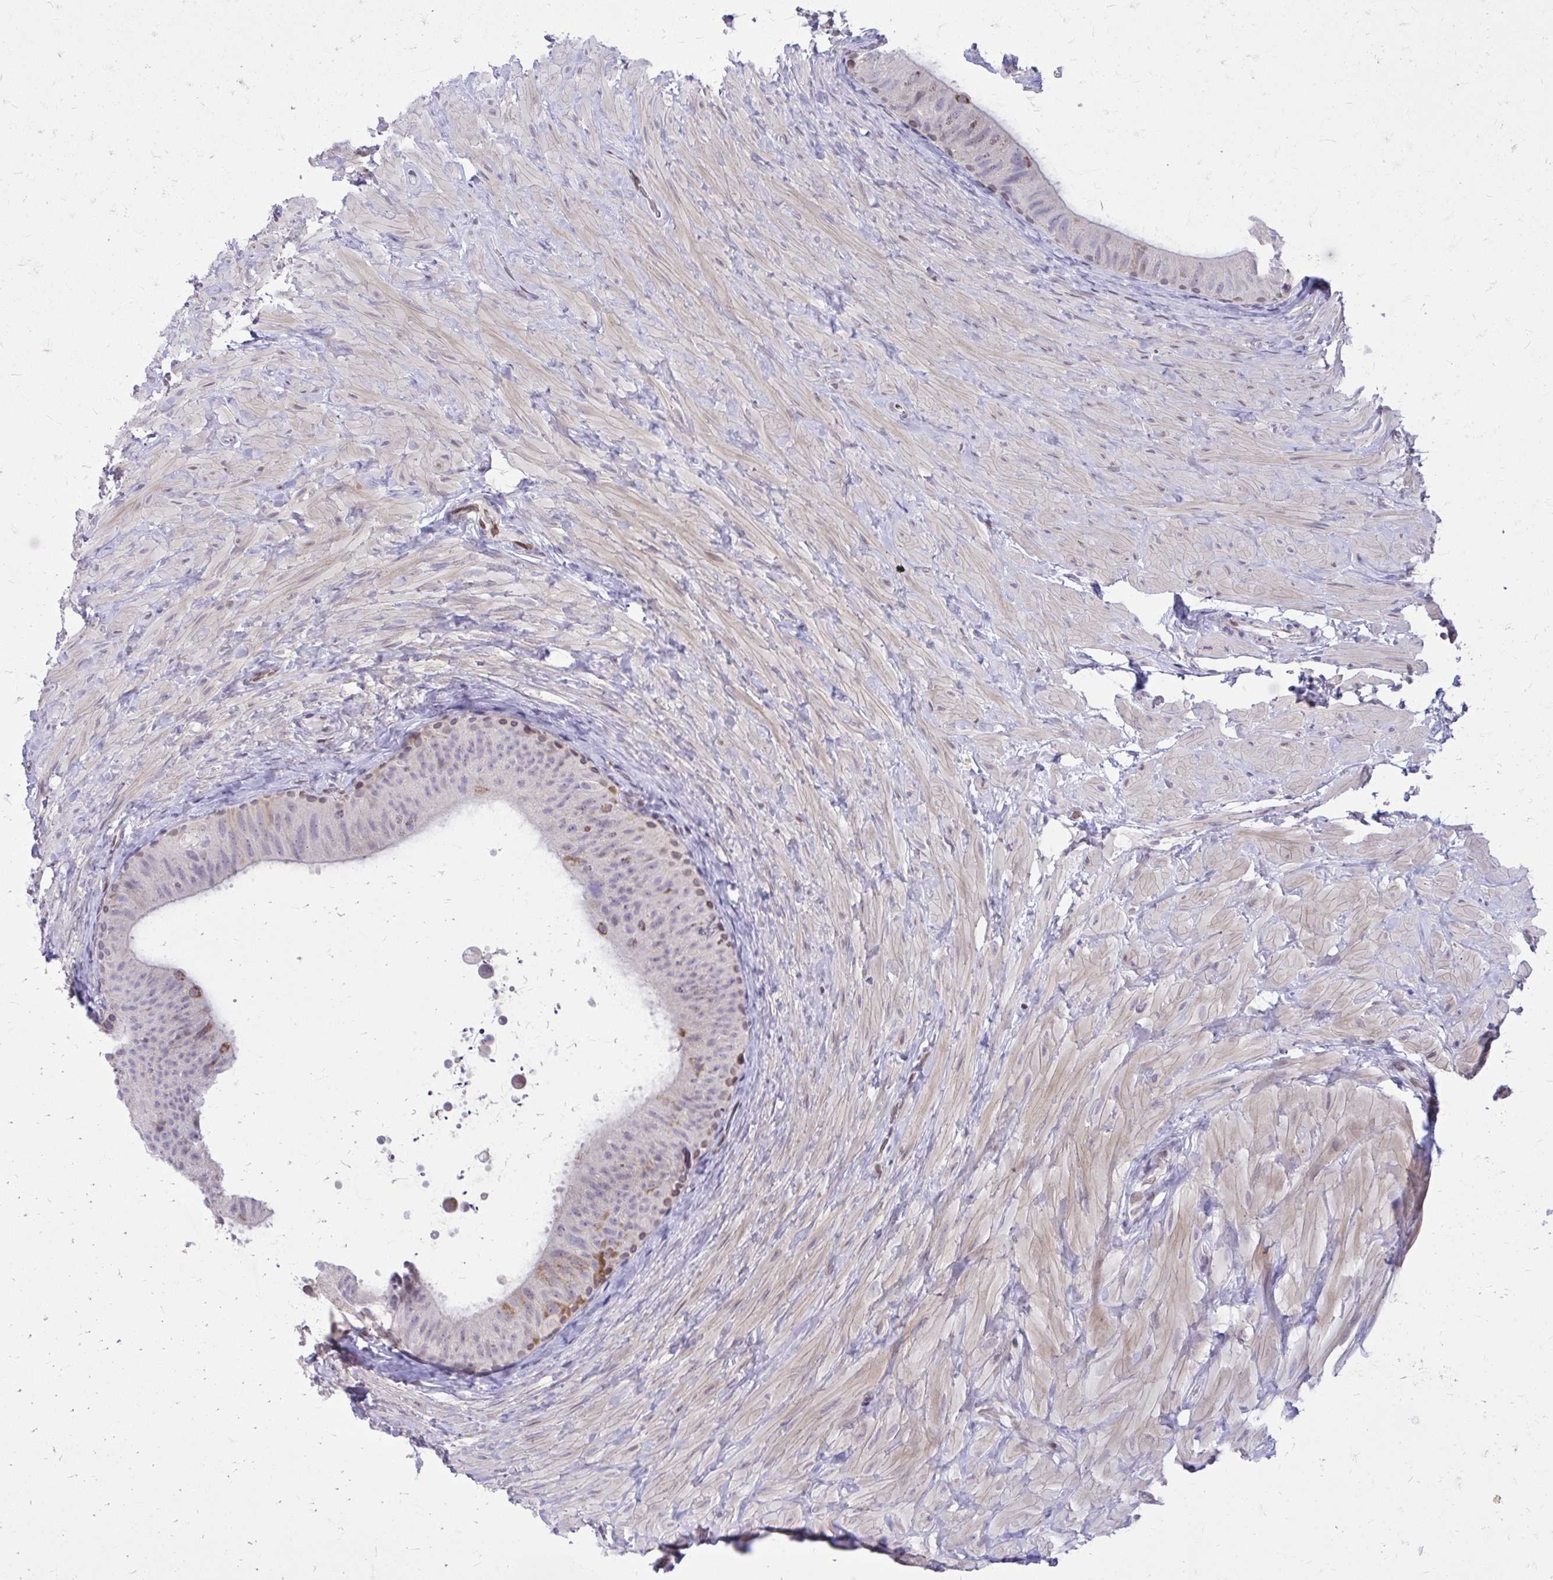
{"staining": {"intensity": "moderate", "quantity": "<25%", "location": "cytoplasmic/membranous,nuclear"}, "tissue": "epididymis", "cell_type": "Glandular cells", "image_type": "normal", "snomed": [{"axis": "morphology", "description": "Normal tissue, NOS"}, {"axis": "topography", "description": "Epididymis, spermatic cord, NOS"}, {"axis": "topography", "description": "Epididymis"}], "caption": "Protein staining by immunohistochemistry (IHC) exhibits moderate cytoplasmic/membranous,nuclear staining in approximately <25% of glandular cells in normal epididymis.", "gene": "RPS6KA2", "patient": {"sex": "male", "age": 31}}